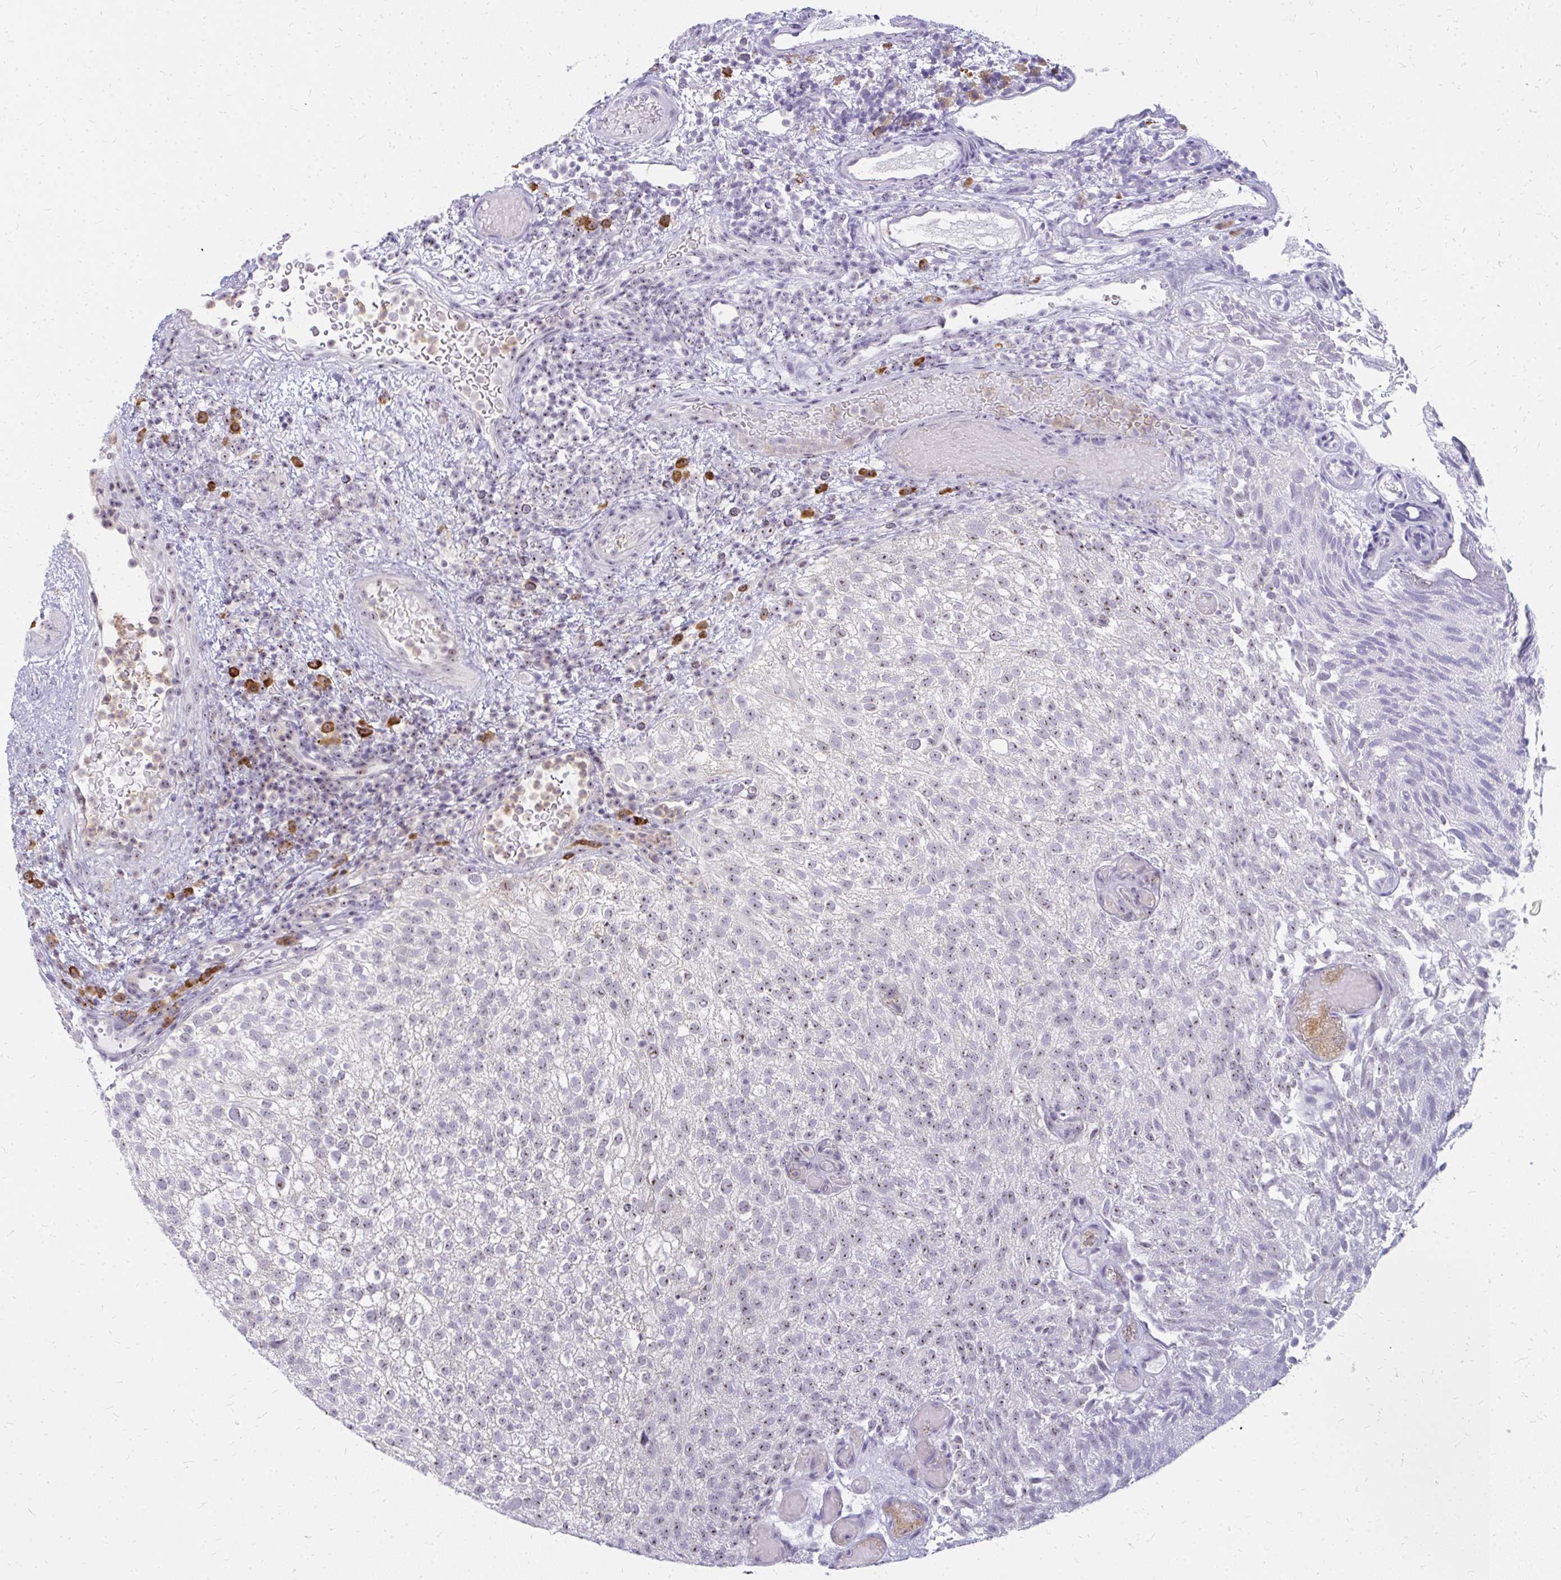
{"staining": {"intensity": "weak", "quantity": ">75%", "location": "nuclear"}, "tissue": "urothelial cancer", "cell_type": "Tumor cells", "image_type": "cancer", "snomed": [{"axis": "morphology", "description": "Urothelial carcinoma, Low grade"}, {"axis": "topography", "description": "Urinary bladder"}], "caption": "The histopathology image shows immunohistochemical staining of low-grade urothelial carcinoma. There is weak nuclear staining is appreciated in approximately >75% of tumor cells. (DAB IHC, brown staining for protein, blue staining for nuclei).", "gene": "FAM9A", "patient": {"sex": "male", "age": 78}}